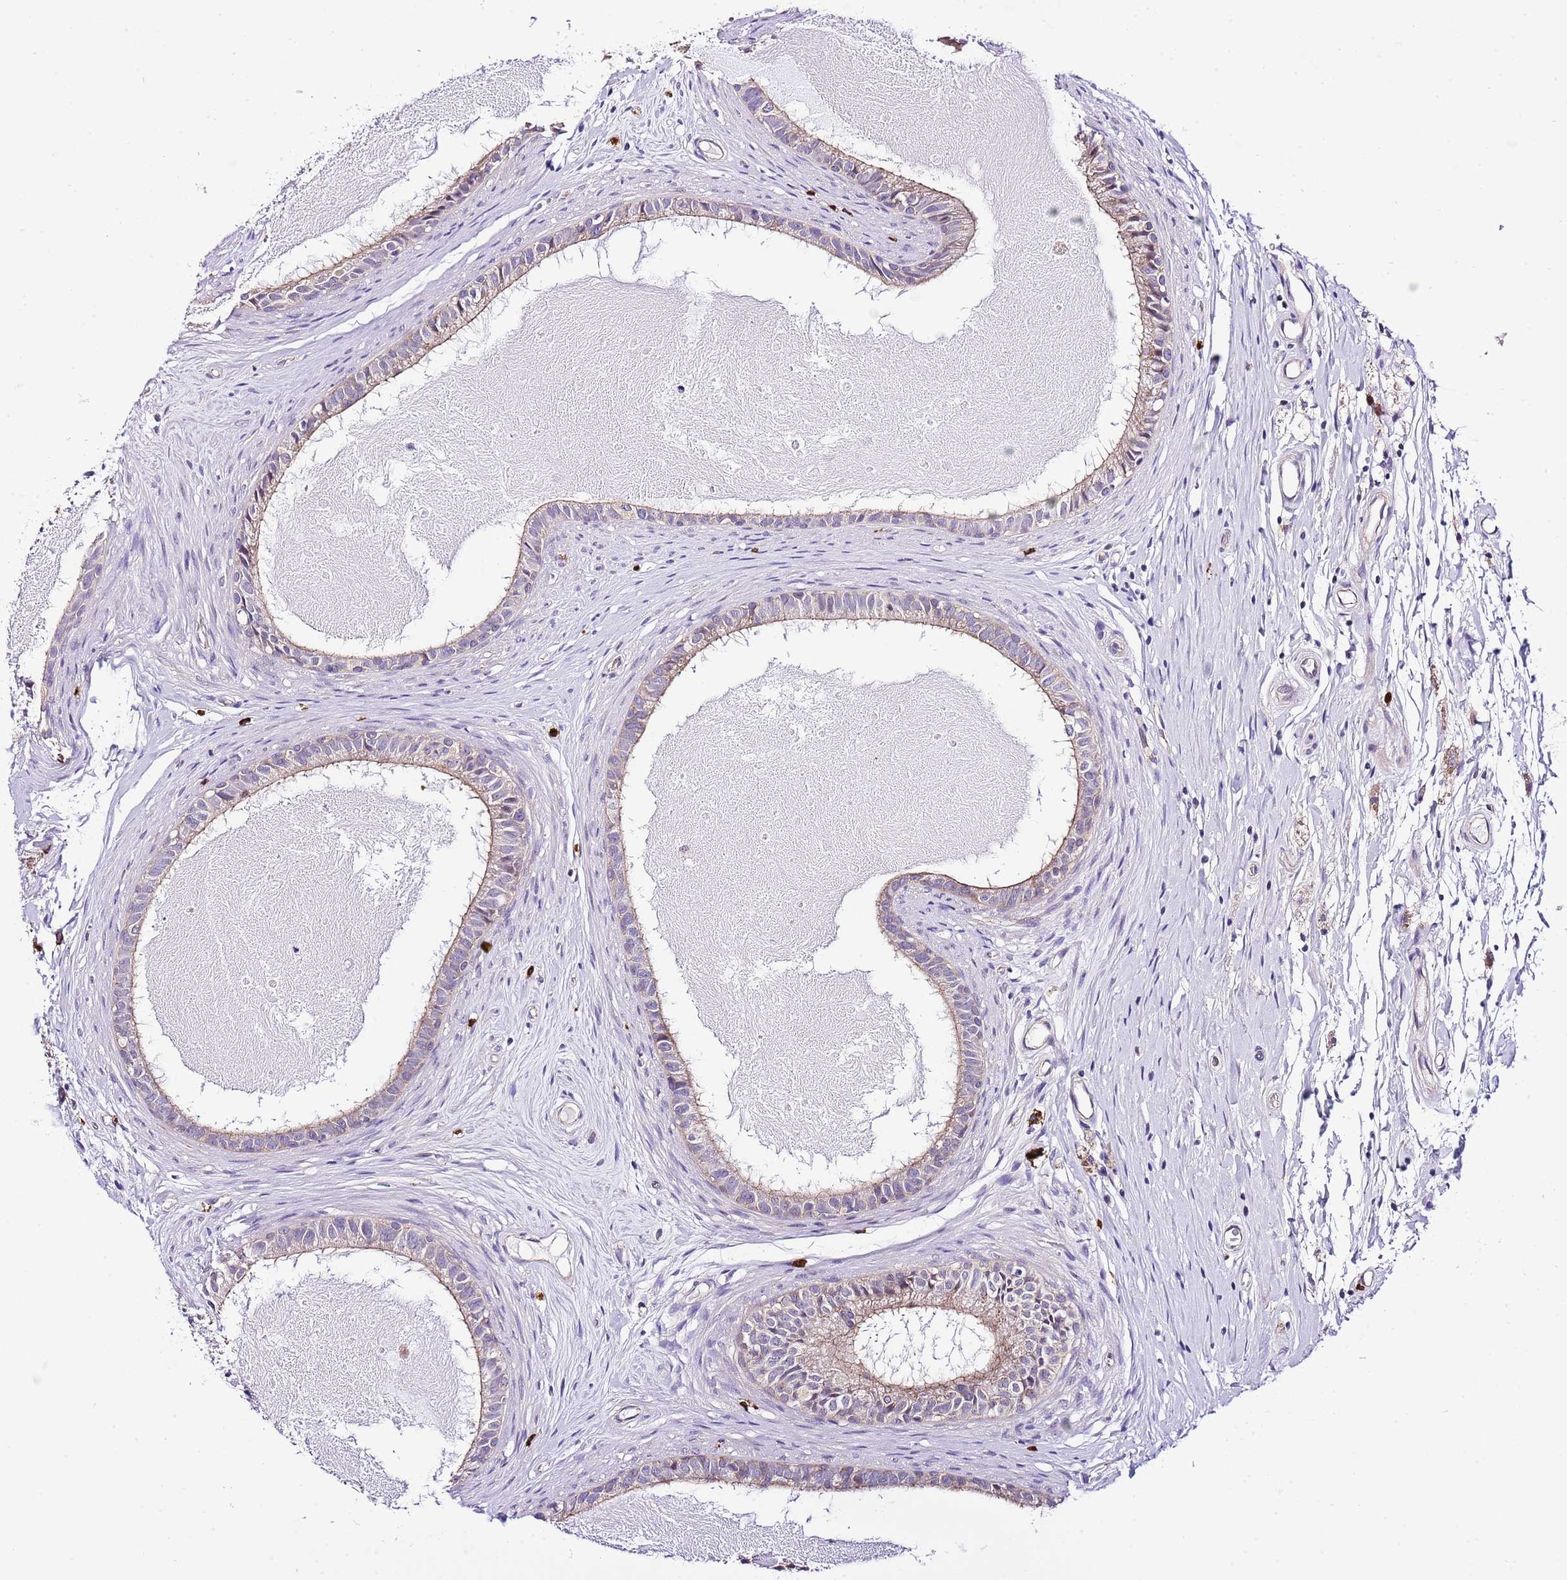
{"staining": {"intensity": "moderate", "quantity": "25%-75%", "location": "cytoplasmic/membranous"}, "tissue": "epididymis", "cell_type": "Glandular cells", "image_type": "normal", "snomed": [{"axis": "morphology", "description": "Normal tissue, NOS"}, {"axis": "topography", "description": "Epididymis"}], "caption": "Protein staining of unremarkable epididymis displays moderate cytoplasmic/membranous positivity in approximately 25%-75% of glandular cells.", "gene": "DONSON", "patient": {"sex": "male", "age": 80}}